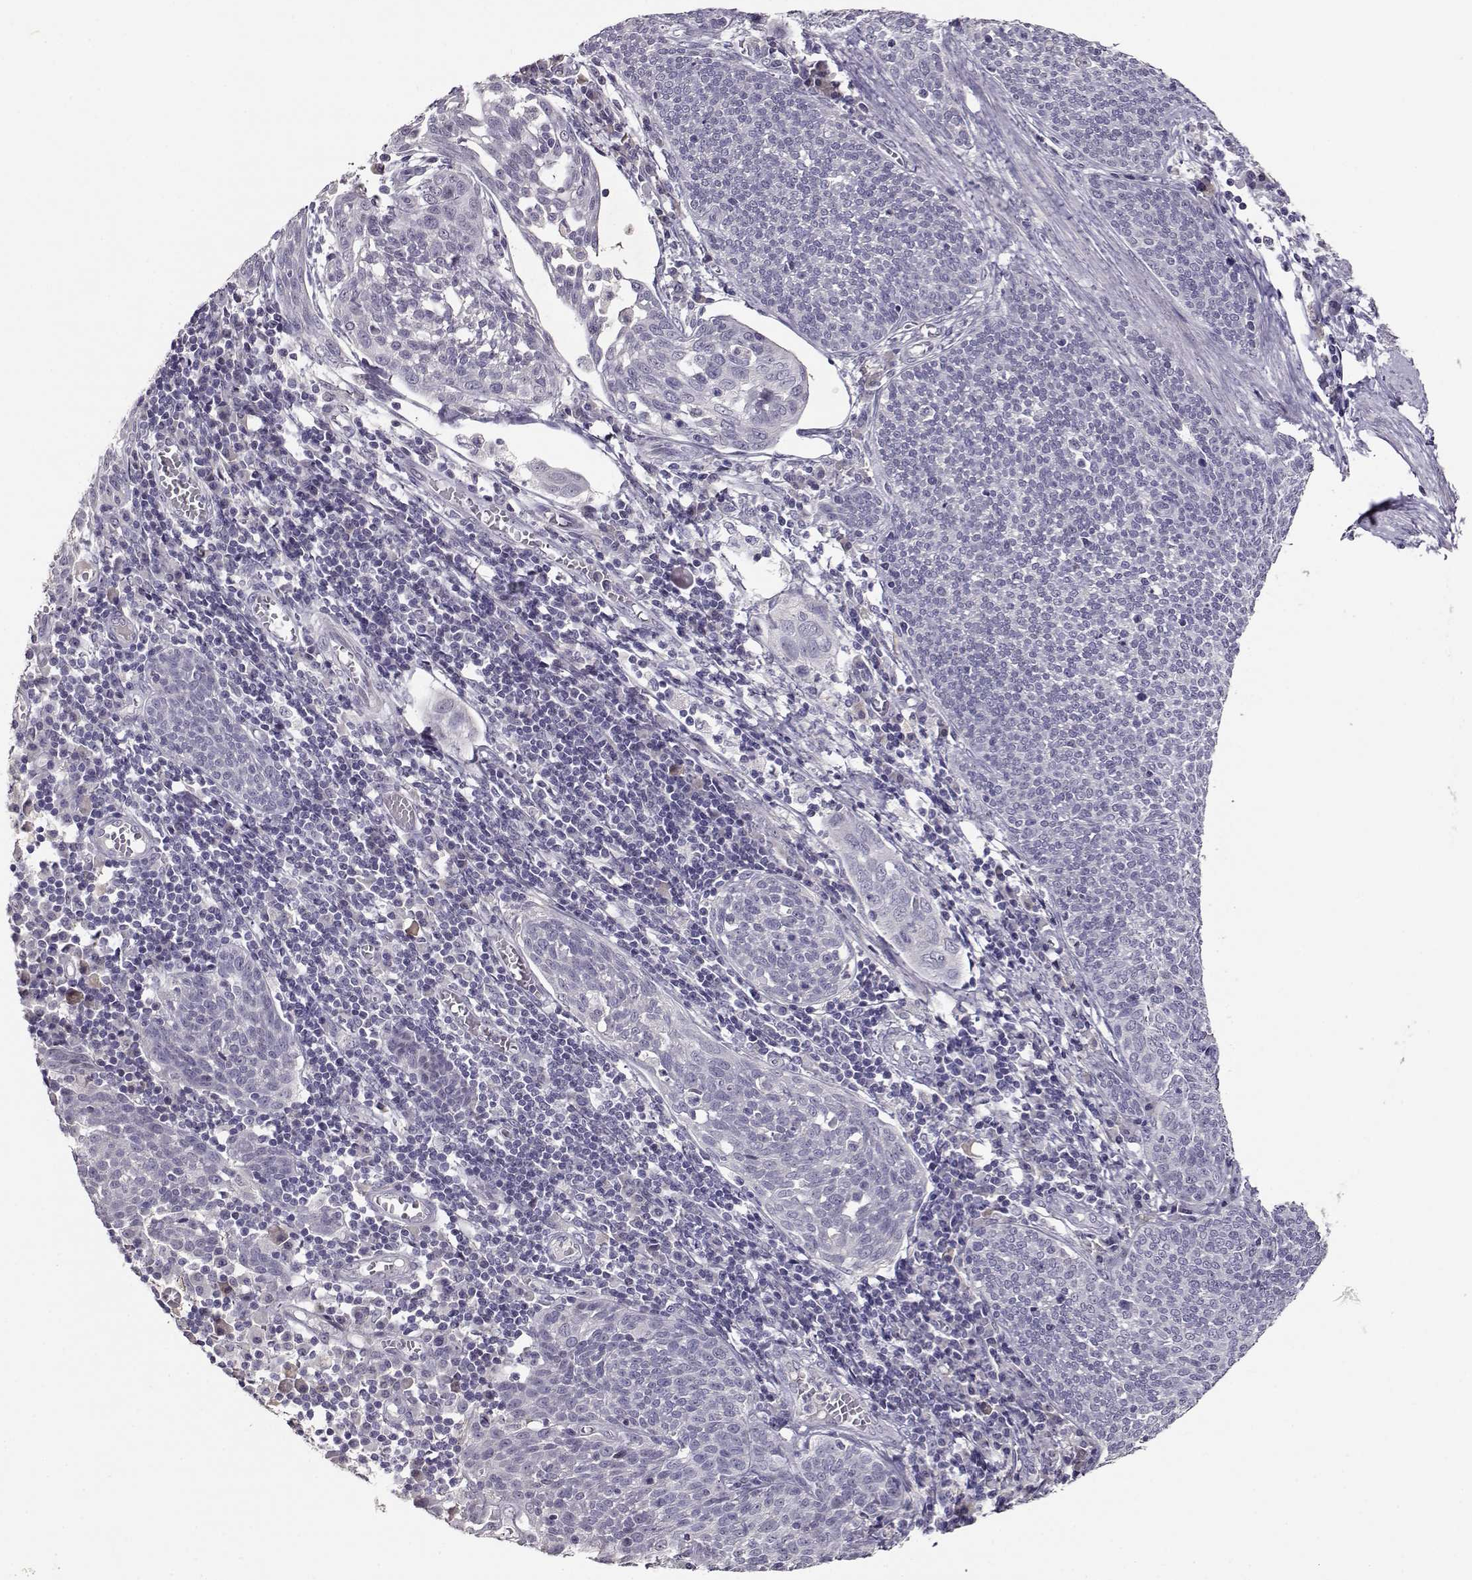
{"staining": {"intensity": "negative", "quantity": "none", "location": "none"}, "tissue": "cervical cancer", "cell_type": "Tumor cells", "image_type": "cancer", "snomed": [{"axis": "morphology", "description": "Squamous cell carcinoma, NOS"}, {"axis": "topography", "description": "Cervix"}], "caption": "Cervical squamous cell carcinoma was stained to show a protein in brown. There is no significant expression in tumor cells.", "gene": "RHOXF2", "patient": {"sex": "female", "age": 34}}